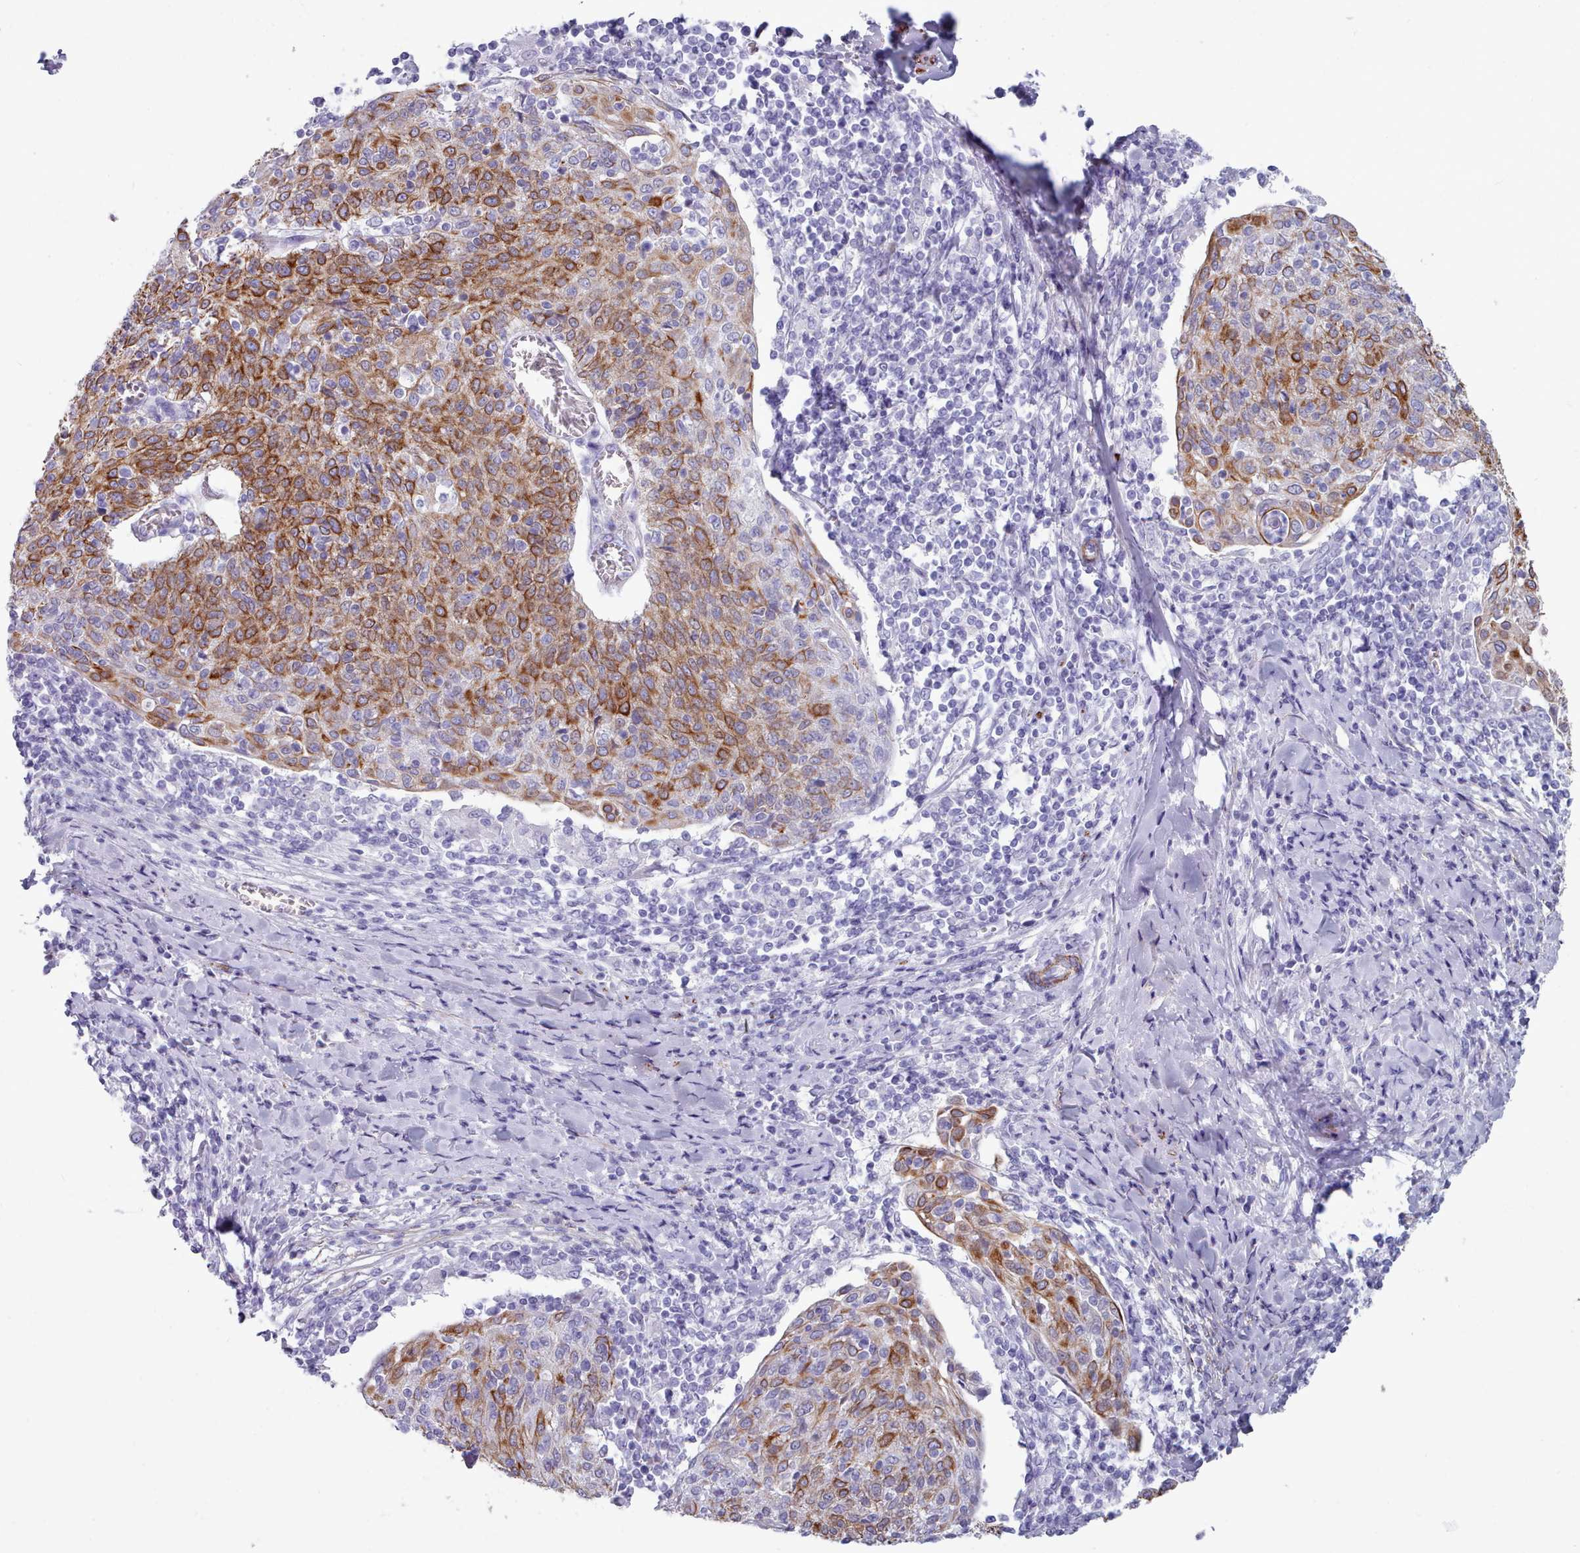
{"staining": {"intensity": "moderate", "quantity": ">75%", "location": "cytoplasmic/membranous"}, "tissue": "cervical cancer", "cell_type": "Tumor cells", "image_type": "cancer", "snomed": [{"axis": "morphology", "description": "Squamous cell carcinoma, NOS"}, {"axis": "topography", "description": "Cervix"}], "caption": "Protein expression analysis of cervical squamous cell carcinoma demonstrates moderate cytoplasmic/membranous expression in about >75% of tumor cells.", "gene": "FPGS", "patient": {"sex": "female", "age": 52}}